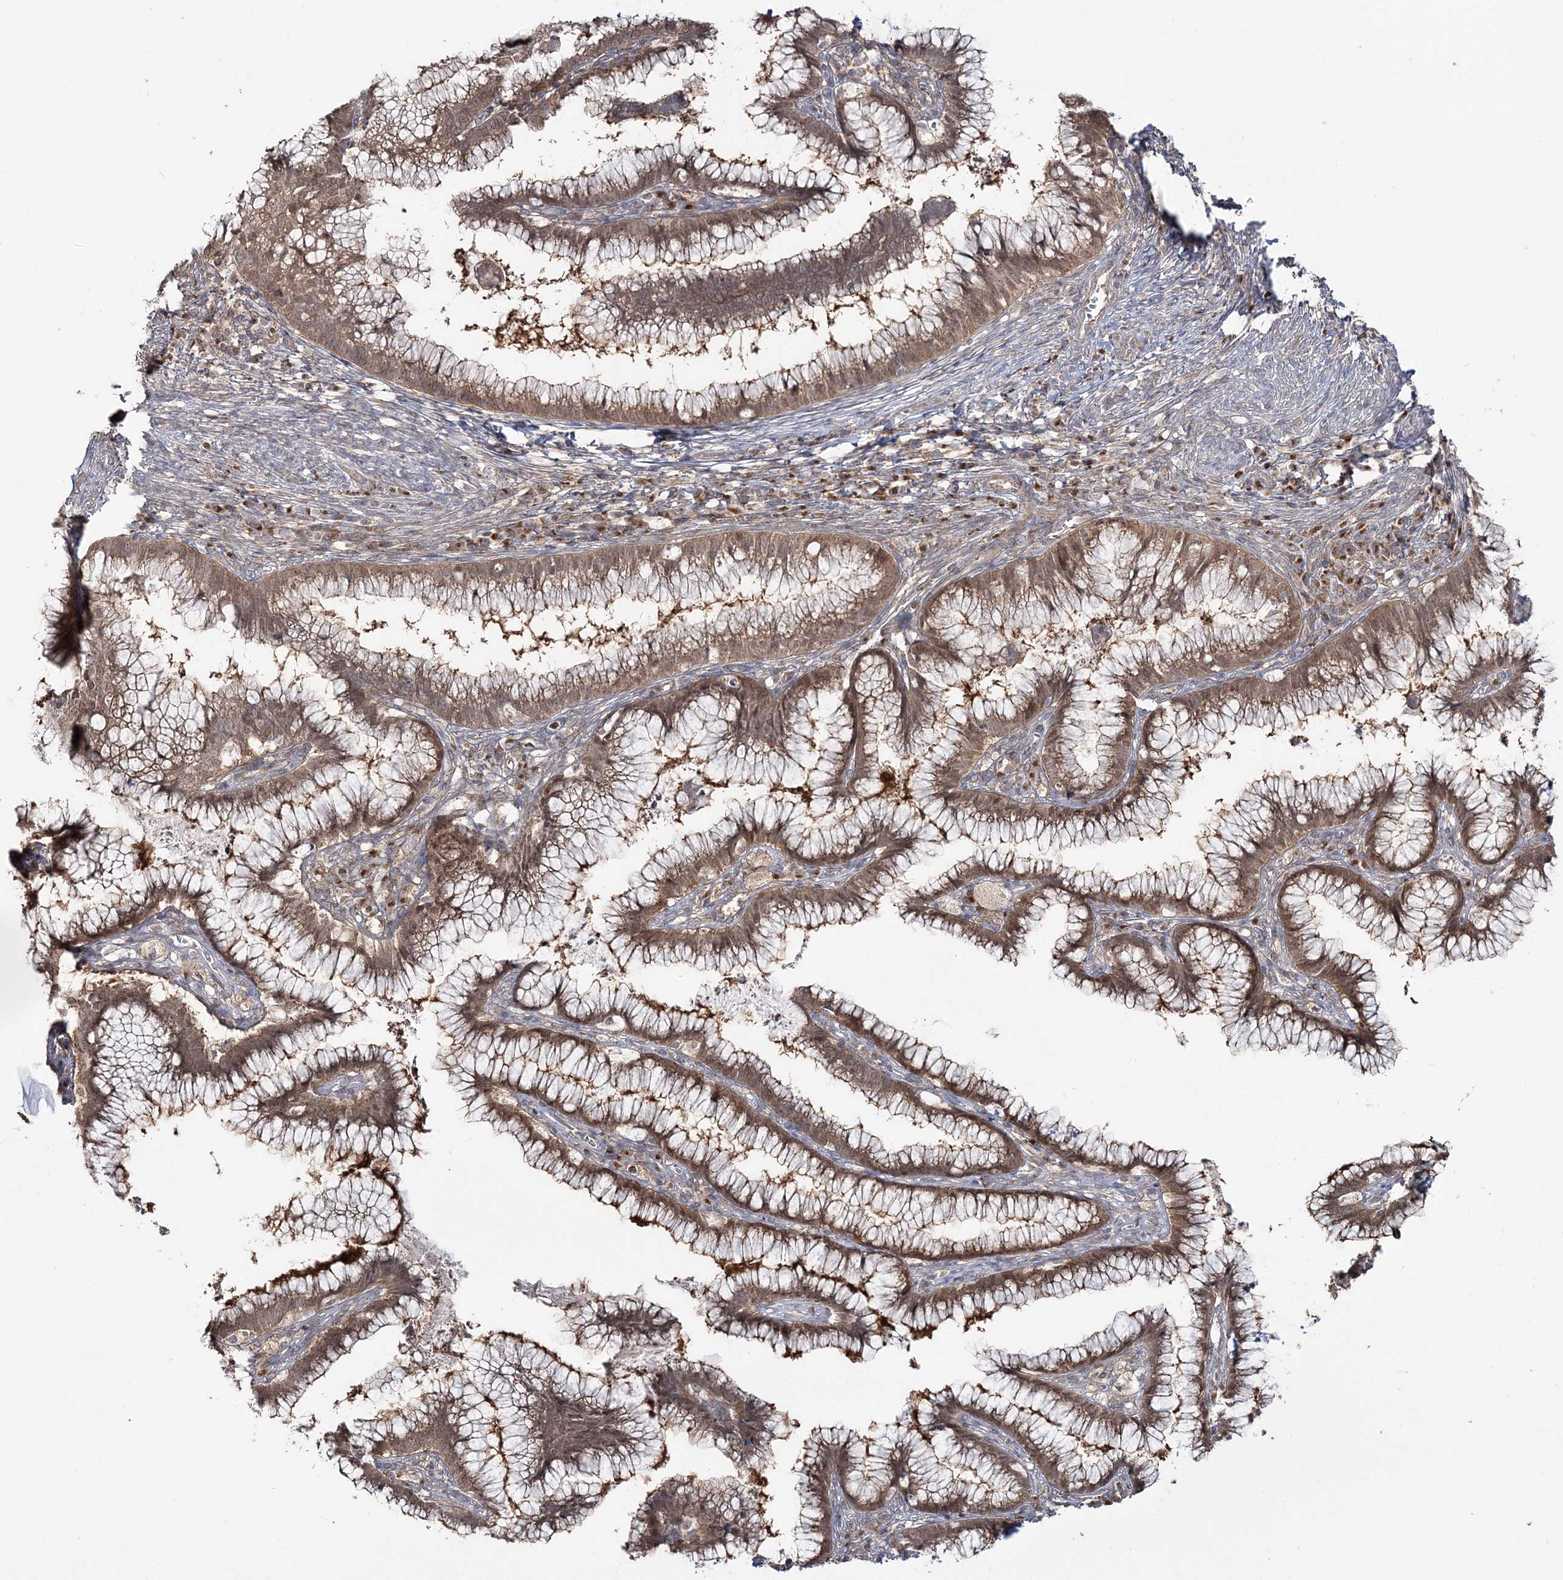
{"staining": {"intensity": "moderate", "quantity": ">75%", "location": "cytoplasmic/membranous,nuclear"}, "tissue": "cervical cancer", "cell_type": "Tumor cells", "image_type": "cancer", "snomed": [{"axis": "morphology", "description": "Adenocarcinoma, NOS"}, {"axis": "topography", "description": "Cervix"}], "caption": "This is an image of immunohistochemistry (IHC) staining of cervical adenocarcinoma, which shows moderate positivity in the cytoplasmic/membranous and nuclear of tumor cells.", "gene": "MOCS2", "patient": {"sex": "female", "age": 36}}